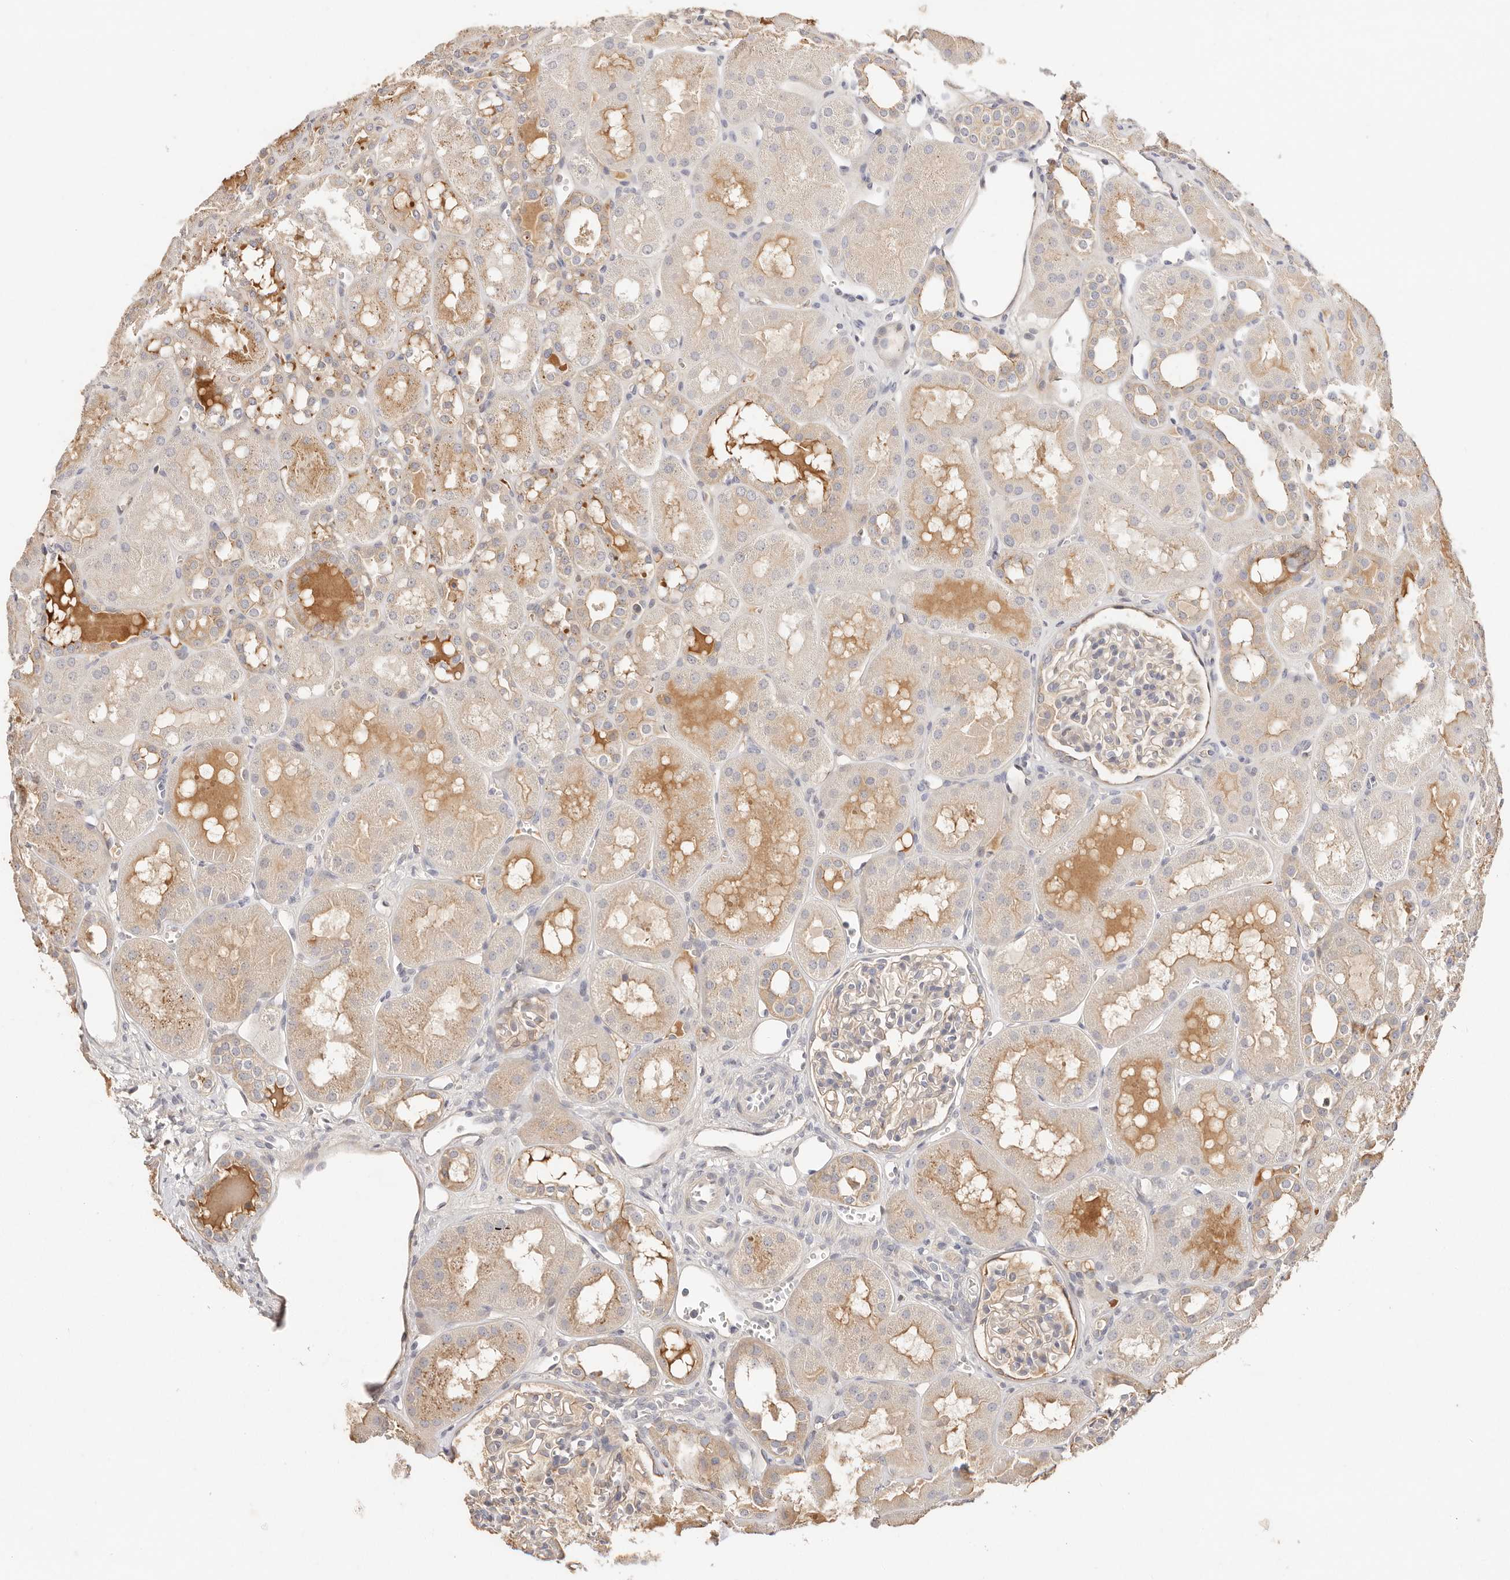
{"staining": {"intensity": "weak", "quantity": "<25%", "location": "cytoplasmic/membranous"}, "tissue": "kidney", "cell_type": "Cells in glomeruli", "image_type": "normal", "snomed": [{"axis": "morphology", "description": "Normal tissue, NOS"}, {"axis": "topography", "description": "Kidney"}], "caption": "The photomicrograph exhibits no significant expression in cells in glomeruli of kidney.", "gene": "CXADR", "patient": {"sex": "male", "age": 16}}